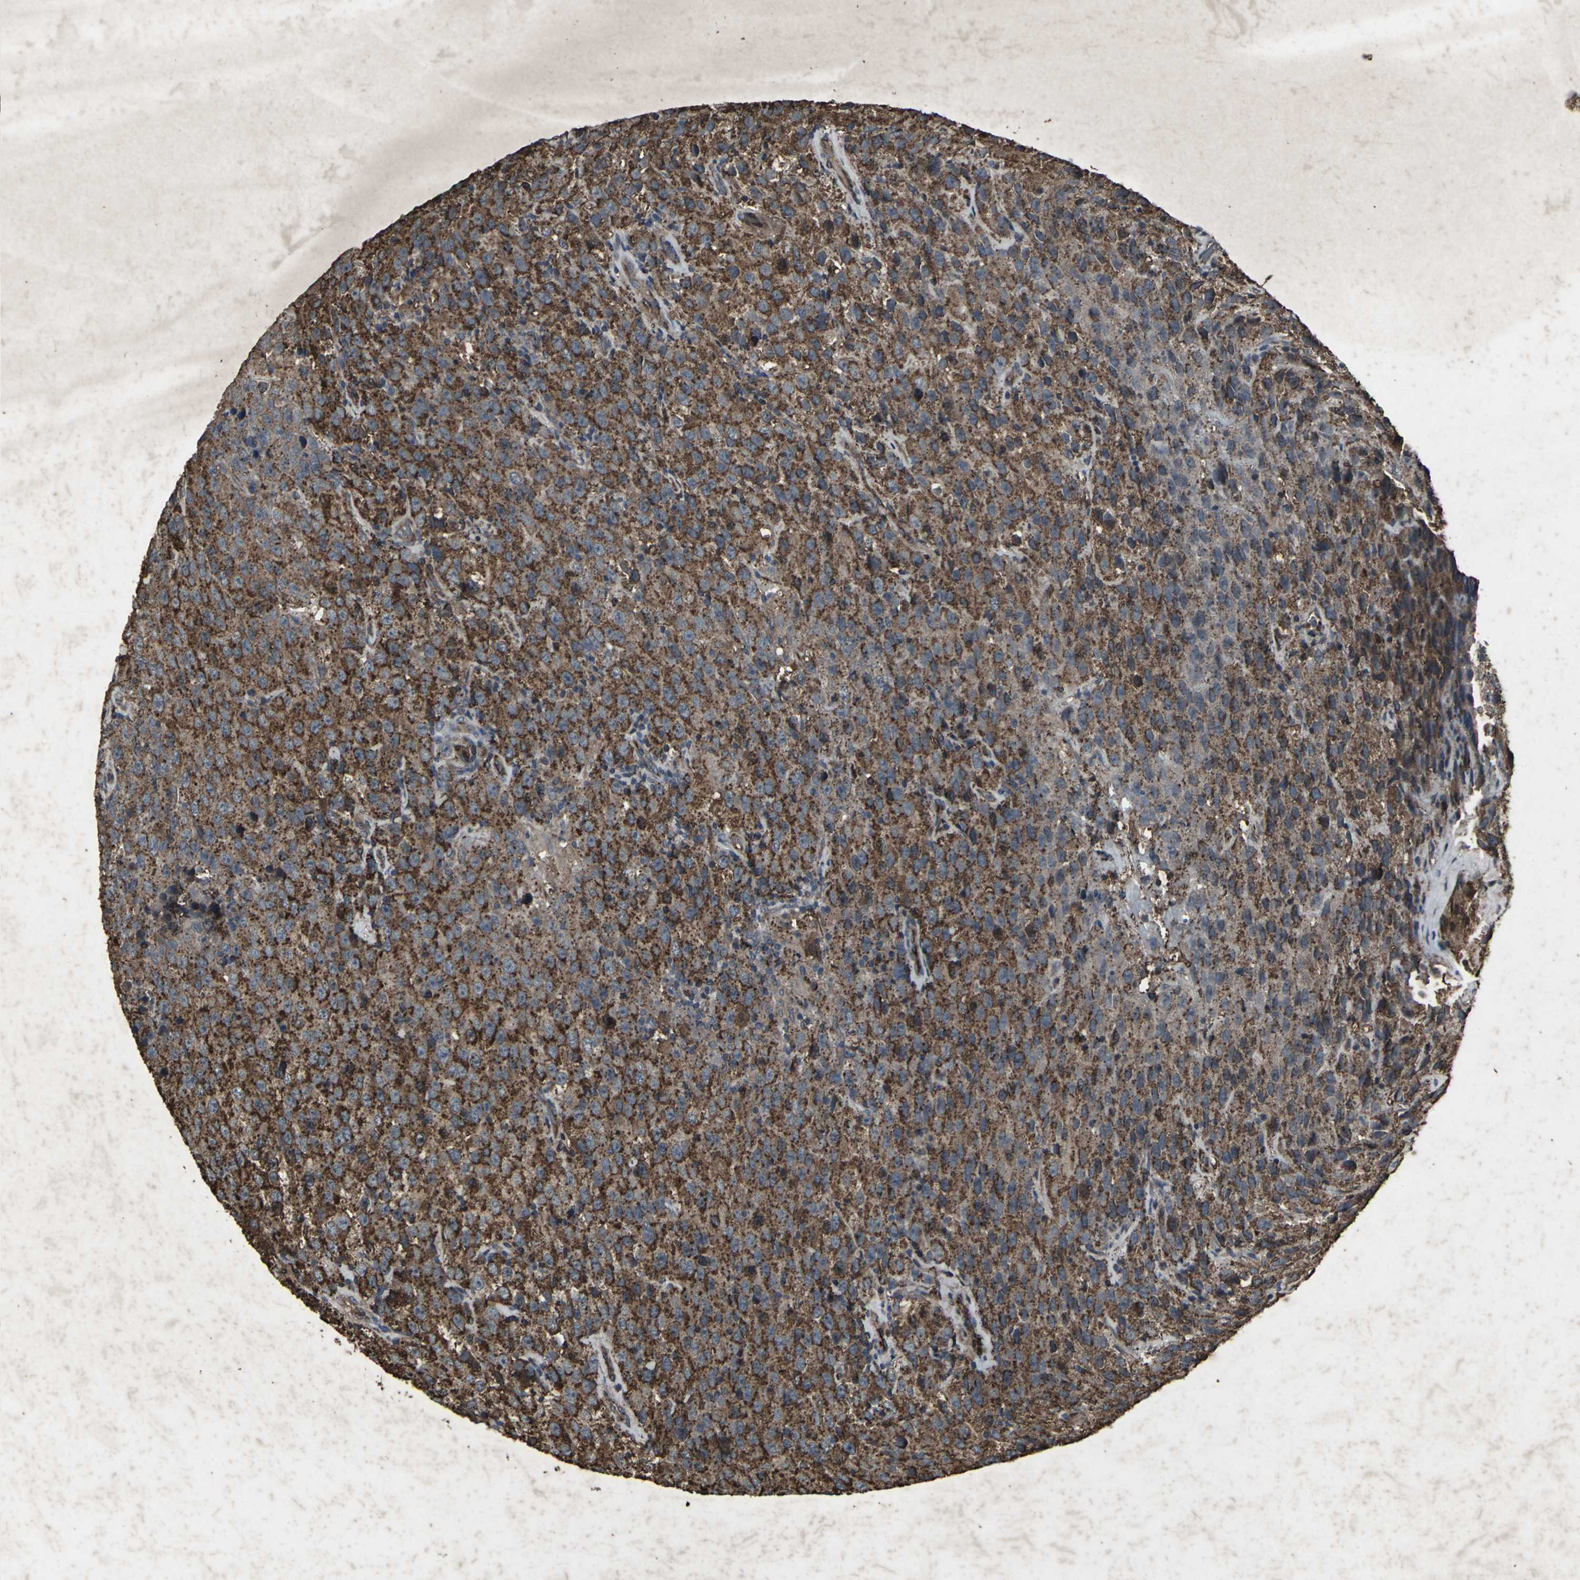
{"staining": {"intensity": "strong", "quantity": ">75%", "location": "cytoplasmic/membranous"}, "tissue": "testis cancer", "cell_type": "Tumor cells", "image_type": "cancer", "snomed": [{"axis": "morphology", "description": "Seminoma, NOS"}, {"axis": "topography", "description": "Testis"}], "caption": "A micrograph of seminoma (testis) stained for a protein demonstrates strong cytoplasmic/membranous brown staining in tumor cells.", "gene": "CCR9", "patient": {"sex": "male", "age": 52}}